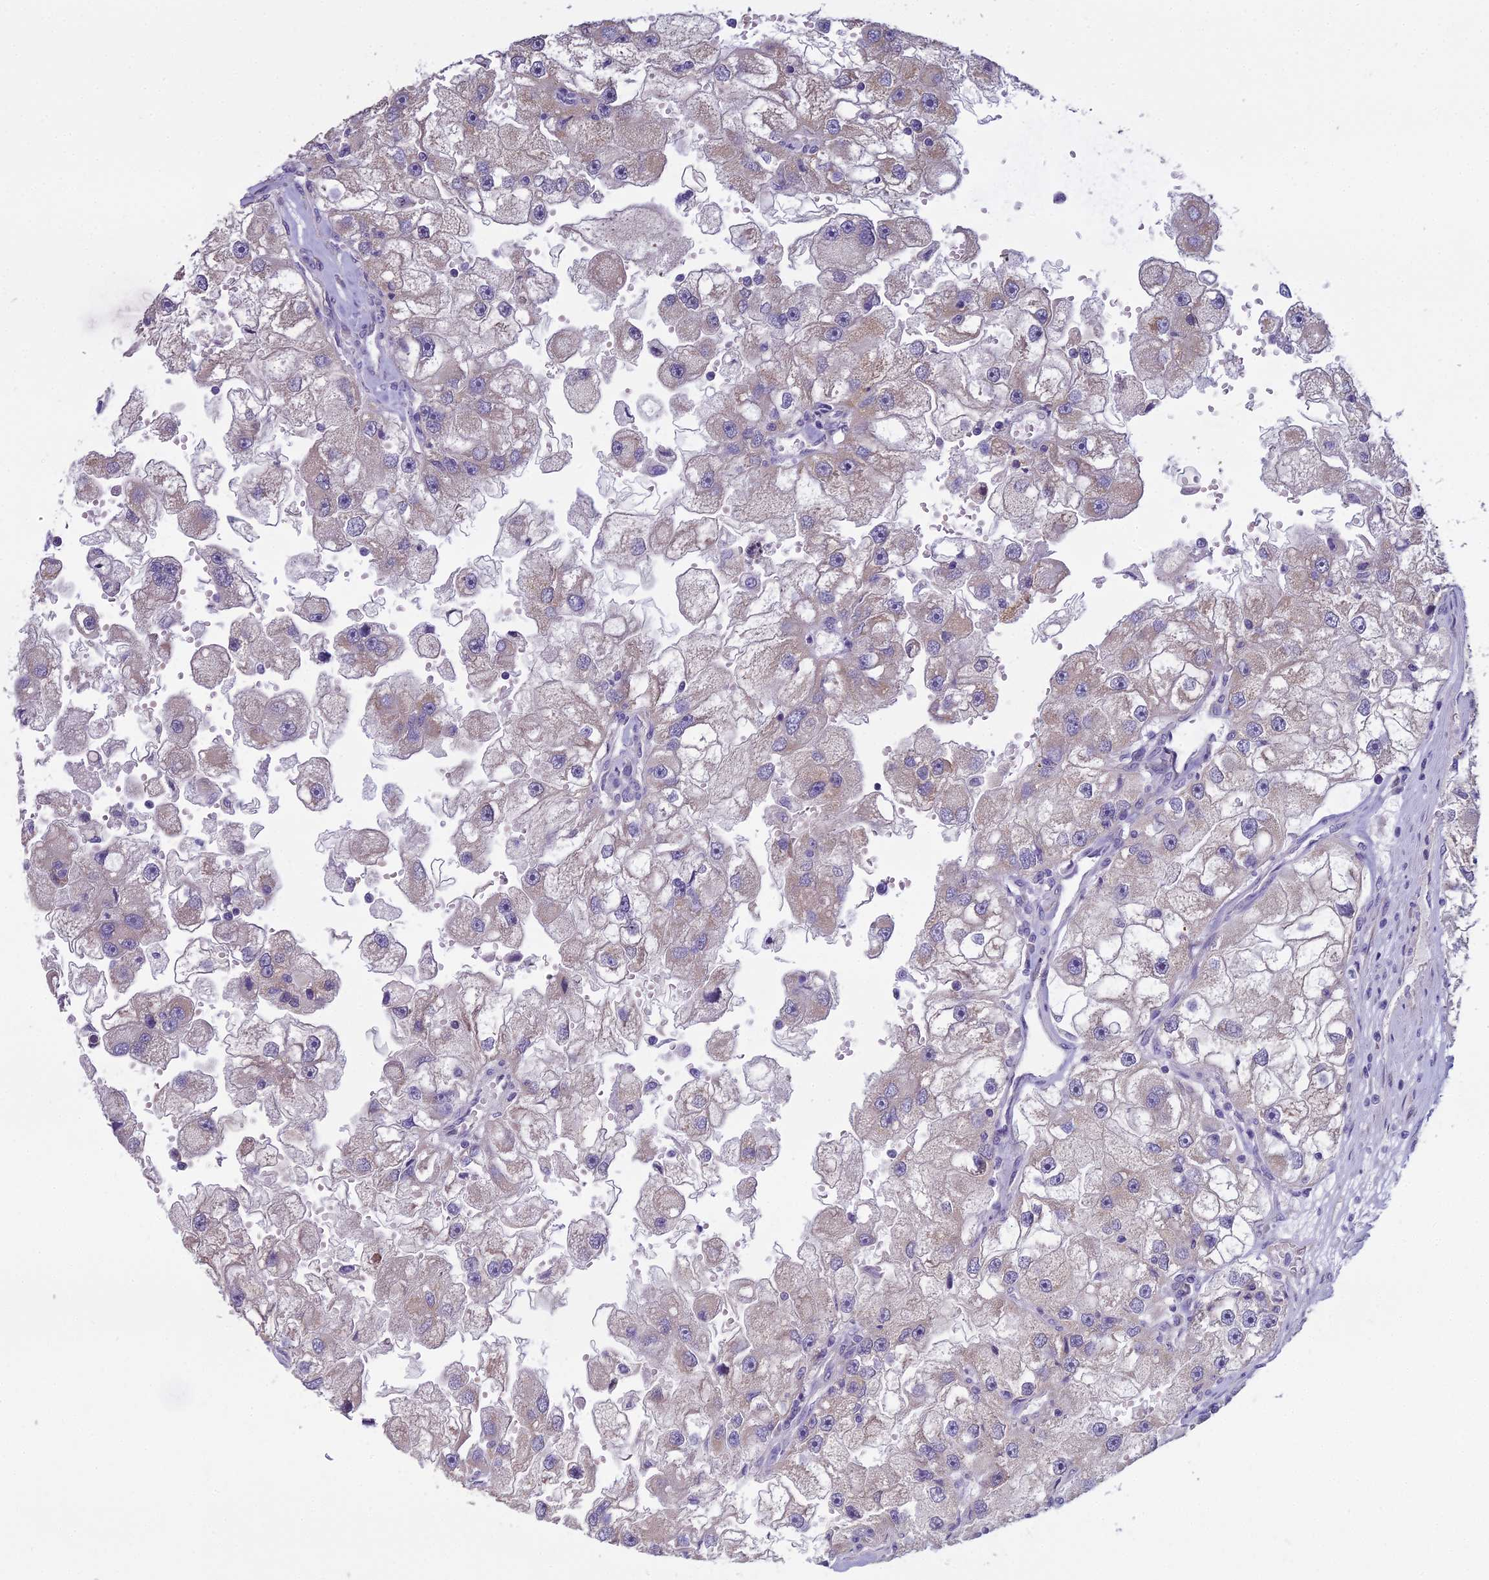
{"staining": {"intensity": "negative", "quantity": "none", "location": "none"}, "tissue": "renal cancer", "cell_type": "Tumor cells", "image_type": "cancer", "snomed": [{"axis": "morphology", "description": "Adenocarcinoma, NOS"}, {"axis": "topography", "description": "Kidney"}], "caption": "The micrograph displays no staining of tumor cells in adenocarcinoma (renal).", "gene": "DUS2", "patient": {"sex": "male", "age": 63}}